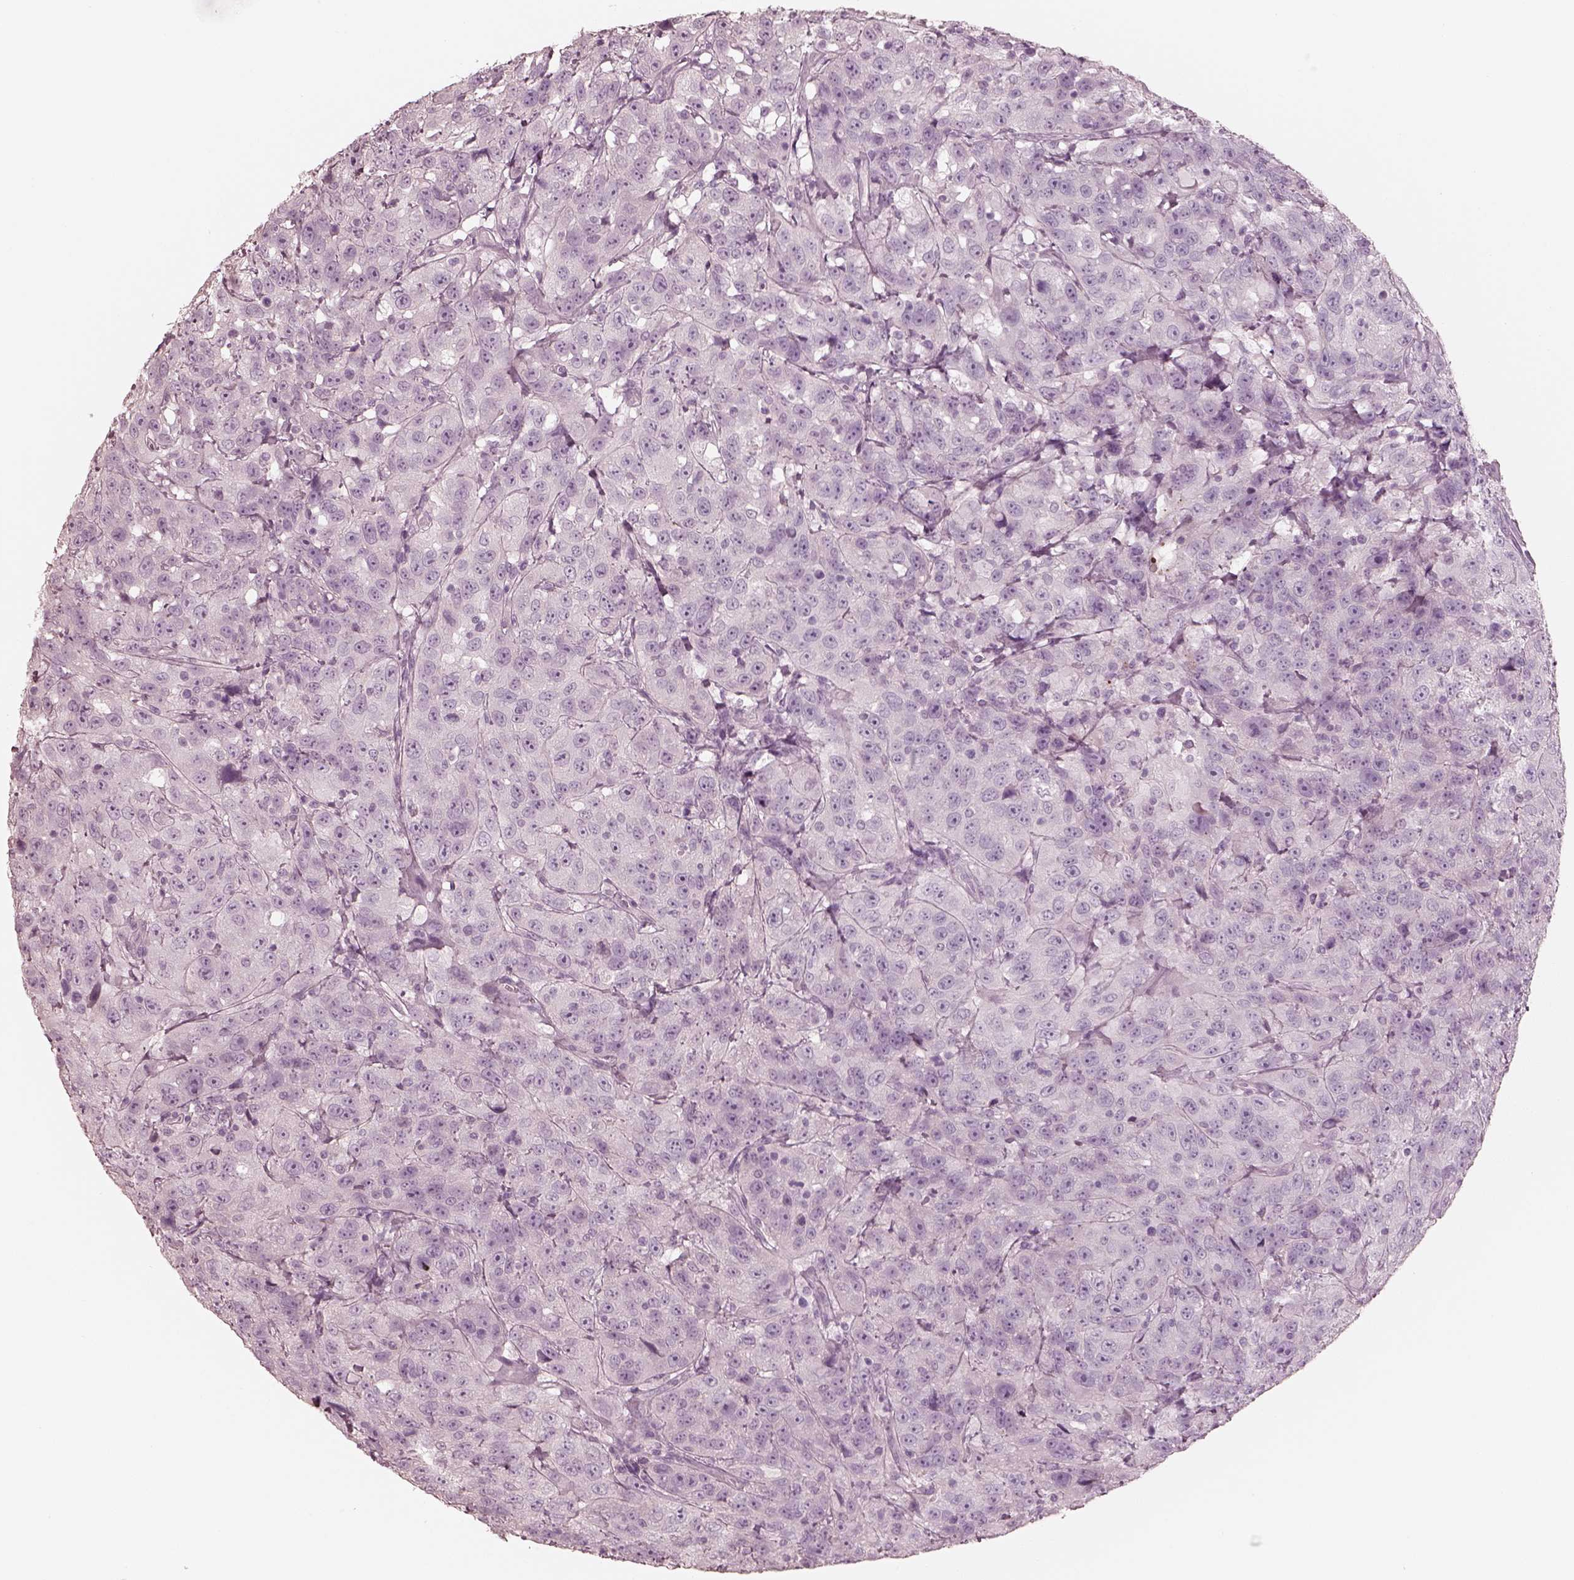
{"staining": {"intensity": "negative", "quantity": "none", "location": "none"}, "tissue": "urothelial cancer", "cell_type": "Tumor cells", "image_type": "cancer", "snomed": [{"axis": "morphology", "description": "Urothelial carcinoma, NOS"}, {"axis": "morphology", "description": "Urothelial carcinoma, High grade"}, {"axis": "topography", "description": "Urinary bladder"}], "caption": "The image displays no significant staining in tumor cells of urothelial cancer.", "gene": "ZP4", "patient": {"sex": "female", "age": 73}}